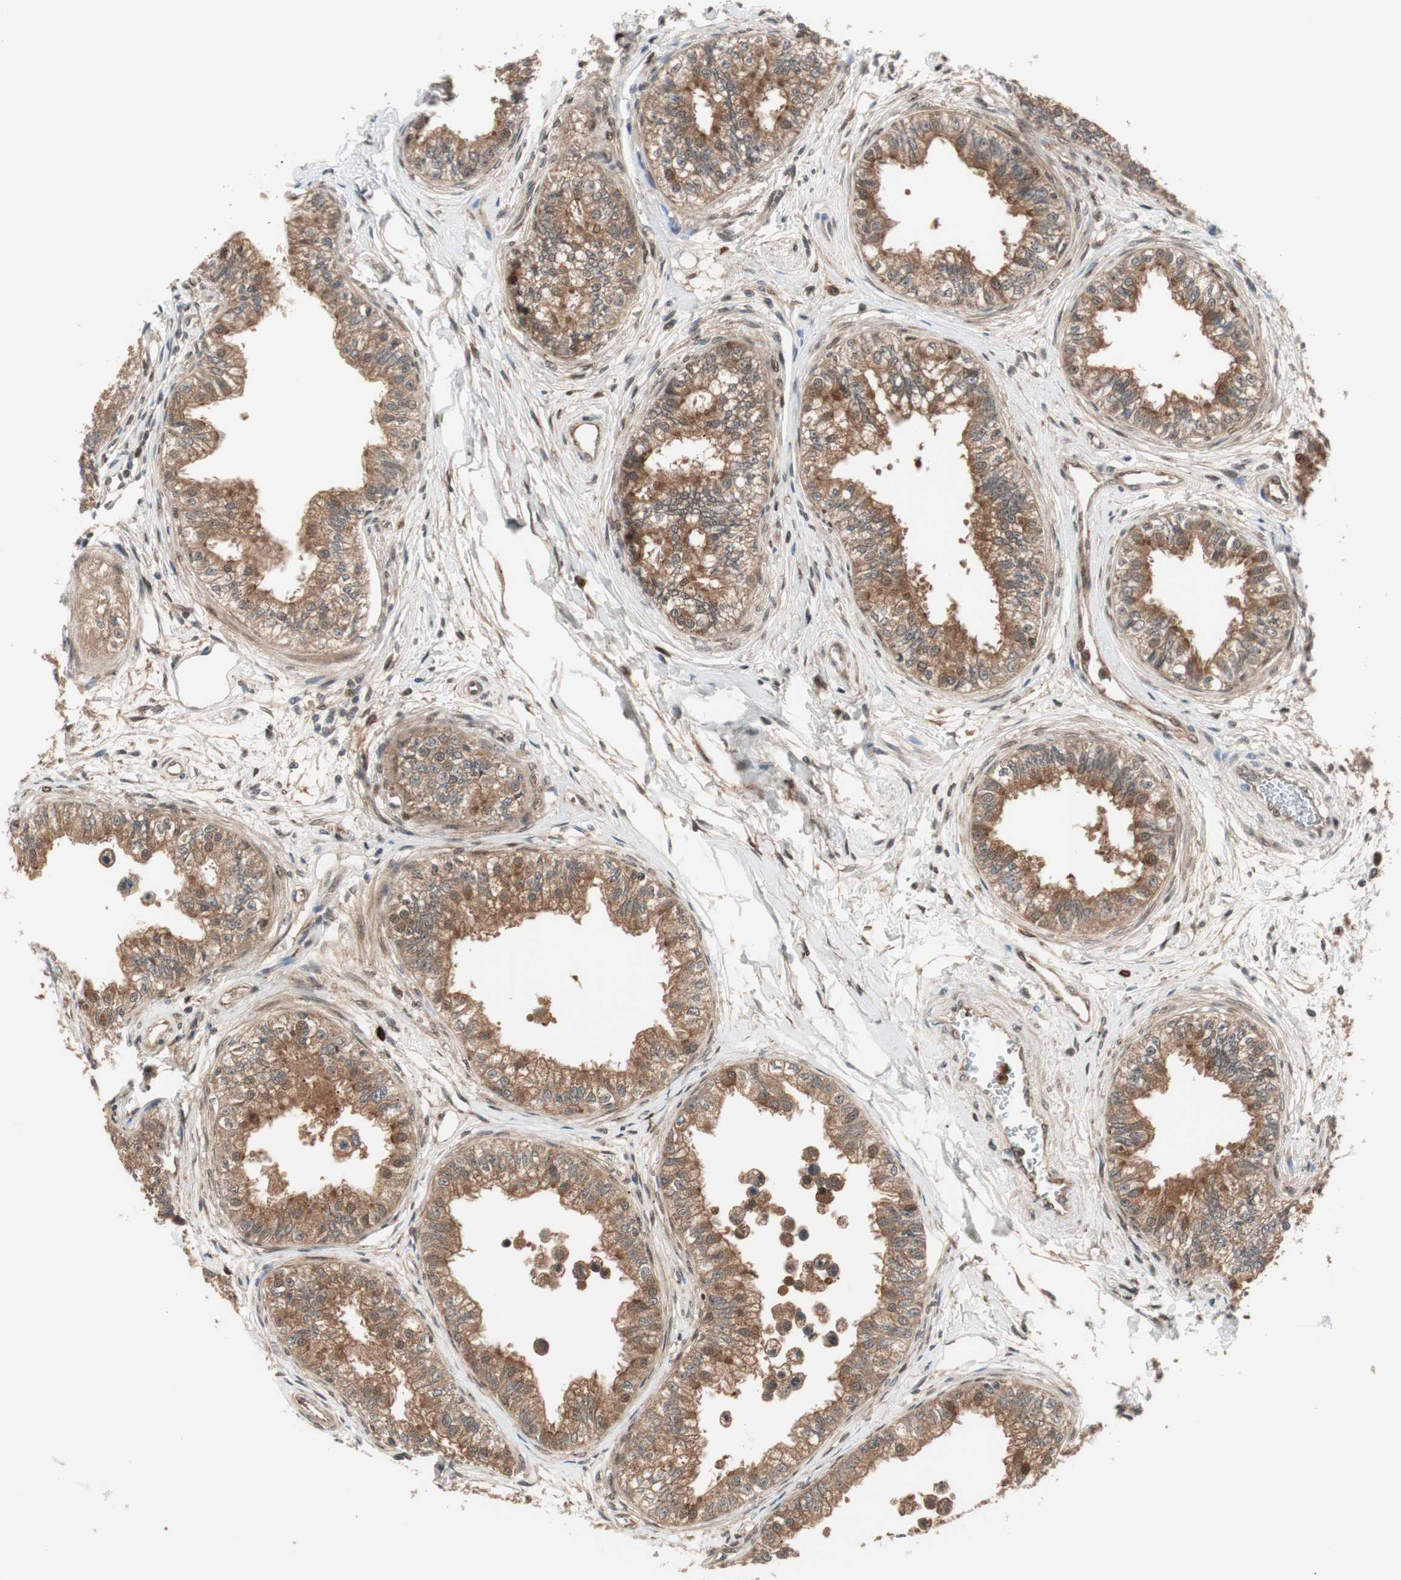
{"staining": {"intensity": "strong", "quantity": ">75%", "location": "cytoplasmic/membranous,nuclear"}, "tissue": "epididymis", "cell_type": "Glandular cells", "image_type": "normal", "snomed": [{"axis": "morphology", "description": "Normal tissue, NOS"}, {"axis": "morphology", "description": "Adenocarcinoma, metastatic, NOS"}, {"axis": "topography", "description": "Testis"}, {"axis": "topography", "description": "Epididymis"}], "caption": "Protein staining of unremarkable epididymis displays strong cytoplasmic/membranous,nuclear expression in about >75% of glandular cells. The protein is stained brown, and the nuclei are stained in blue (DAB IHC with brightfield microscopy, high magnification).", "gene": "PRKG2", "patient": {"sex": "male", "age": 26}}